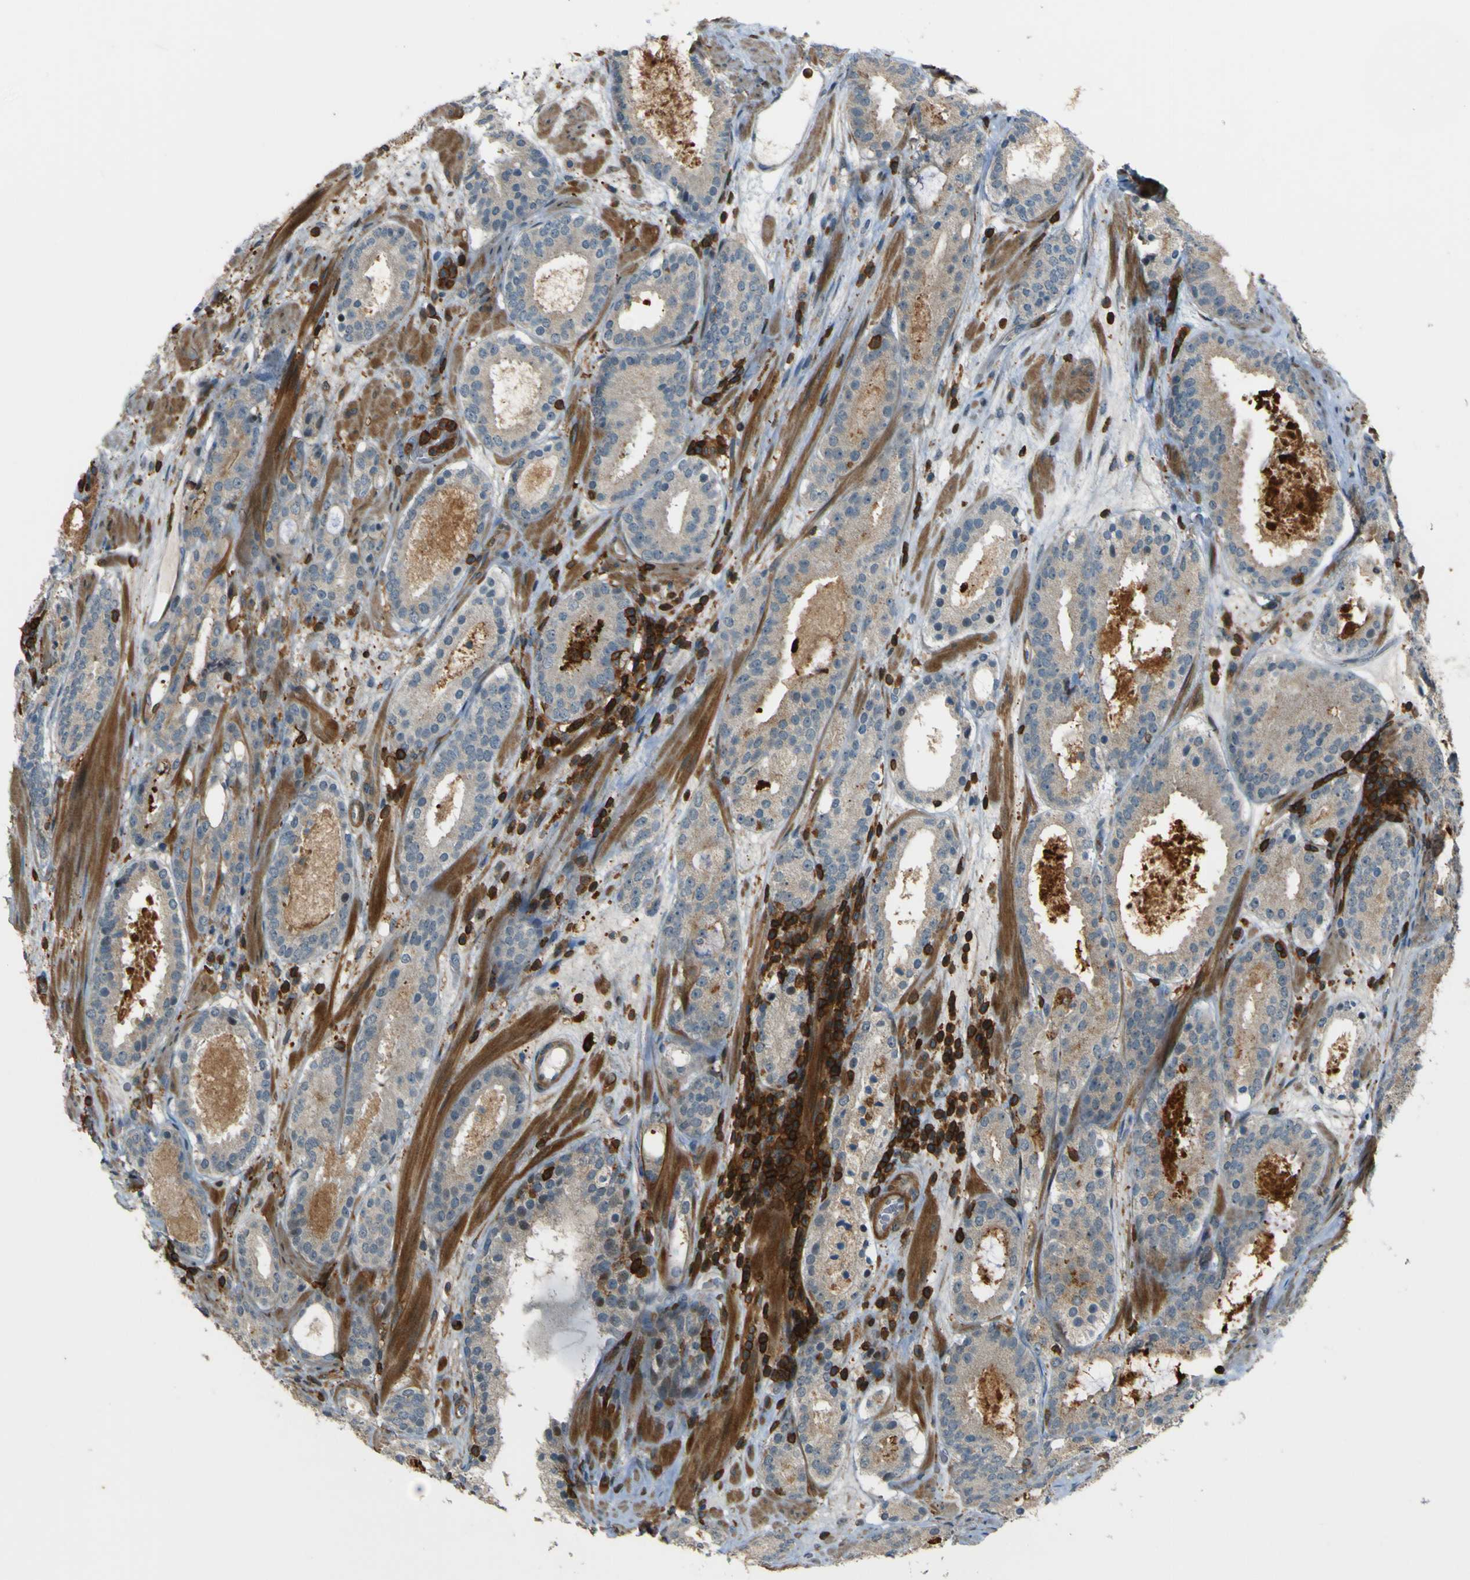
{"staining": {"intensity": "weak", "quantity": ">75%", "location": "cytoplasmic/membranous"}, "tissue": "prostate cancer", "cell_type": "Tumor cells", "image_type": "cancer", "snomed": [{"axis": "morphology", "description": "Adenocarcinoma, Low grade"}, {"axis": "topography", "description": "Prostate"}], "caption": "Protein staining exhibits weak cytoplasmic/membranous expression in about >75% of tumor cells in prostate cancer.", "gene": "PCDHB5", "patient": {"sex": "male", "age": 69}}